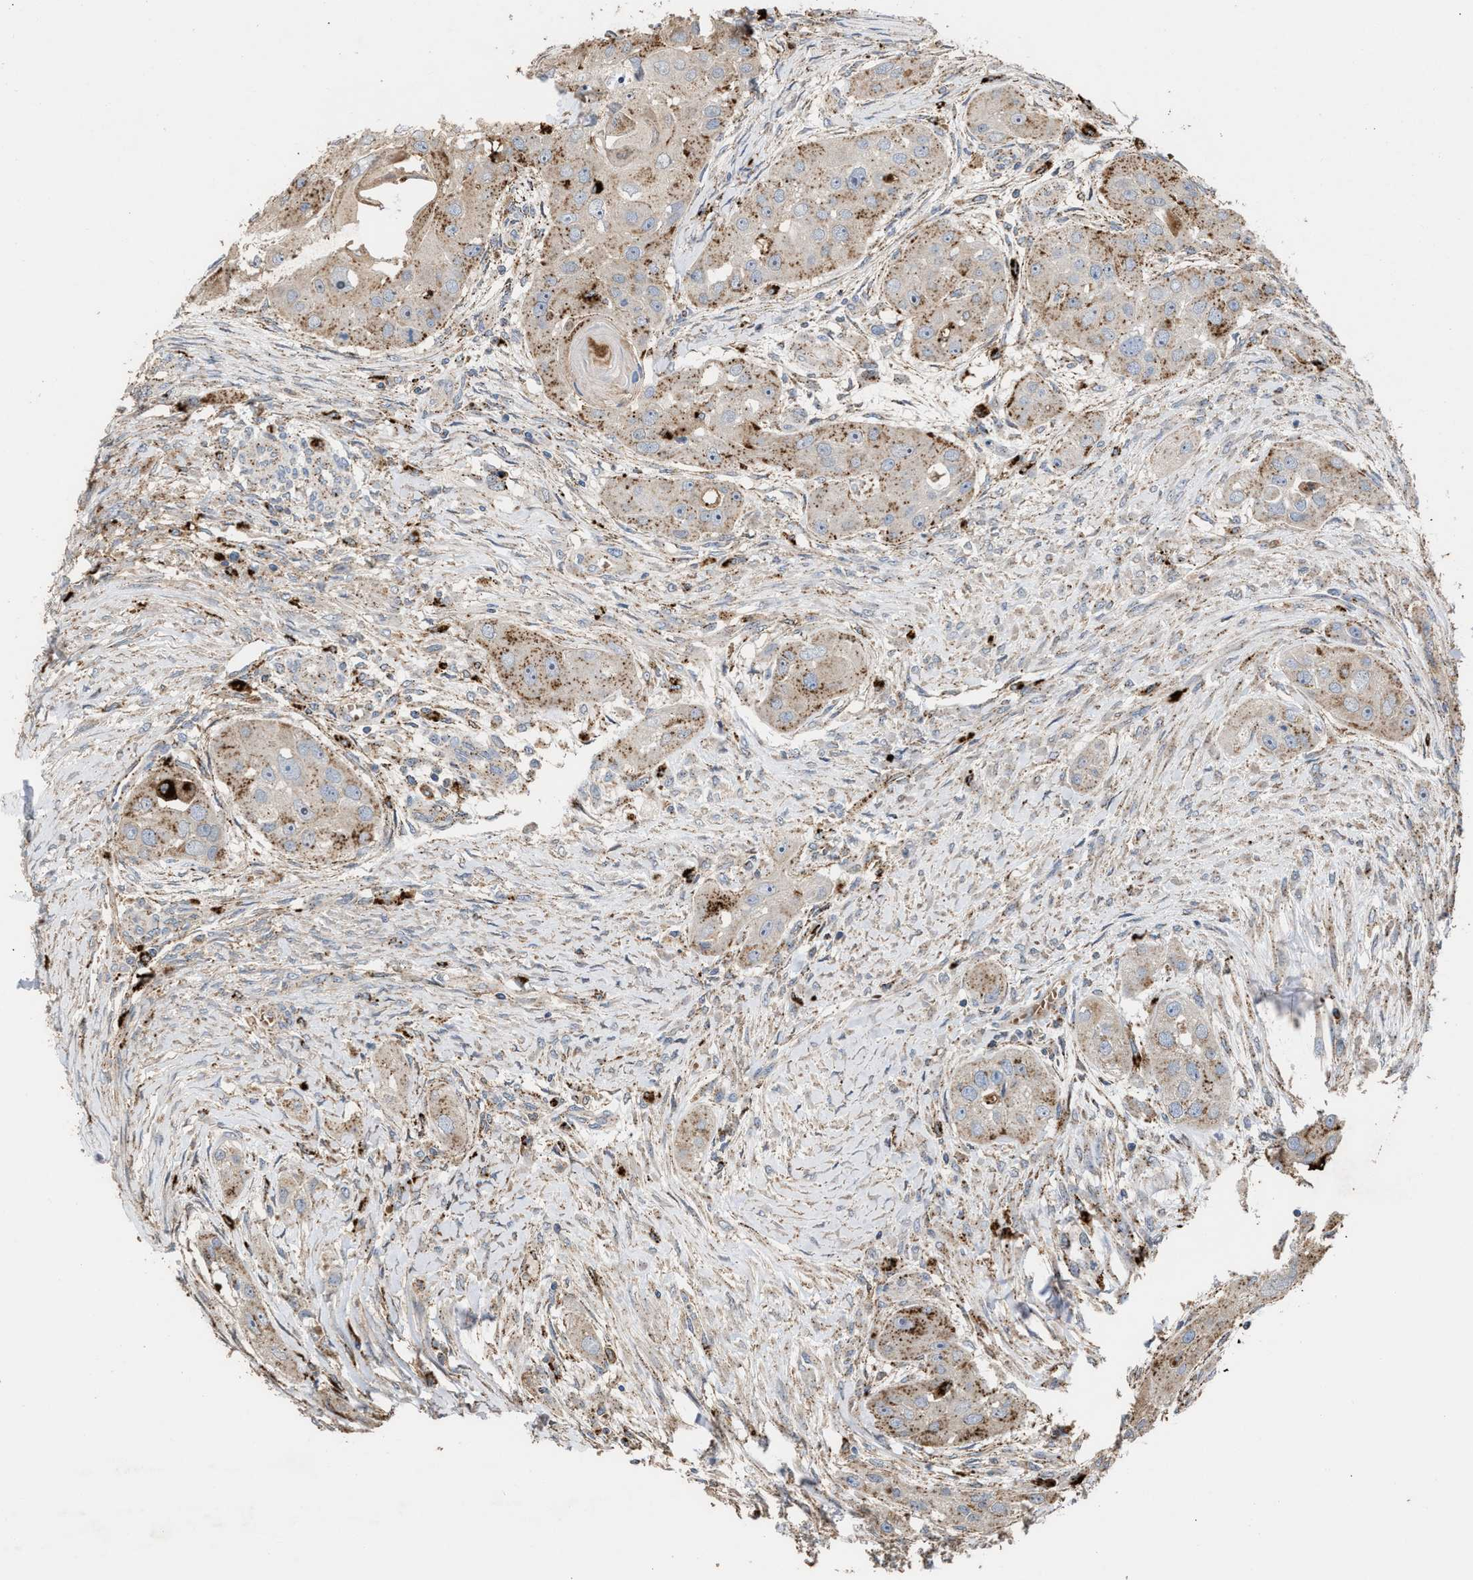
{"staining": {"intensity": "weak", "quantity": ">75%", "location": "cytoplasmic/membranous"}, "tissue": "head and neck cancer", "cell_type": "Tumor cells", "image_type": "cancer", "snomed": [{"axis": "morphology", "description": "Normal tissue, NOS"}, {"axis": "morphology", "description": "Squamous cell carcinoma, NOS"}, {"axis": "topography", "description": "Skeletal muscle"}, {"axis": "topography", "description": "Head-Neck"}], "caption": "DAB (3,3'-diaminobenzidine) immunohistochemical staining of human head and neck squamous cell carcinoma shows weak cytoplasmic/membranous protein positivity in about >75% of tumor cells. (Stains: DAB (3,3'-diaminobenzidine) in brown, nuclei in blue, Microscopy: brightfield microscopy at high magnification).", "gene": "ELMO3", "patient": {"sex": "male", "age": 51}}